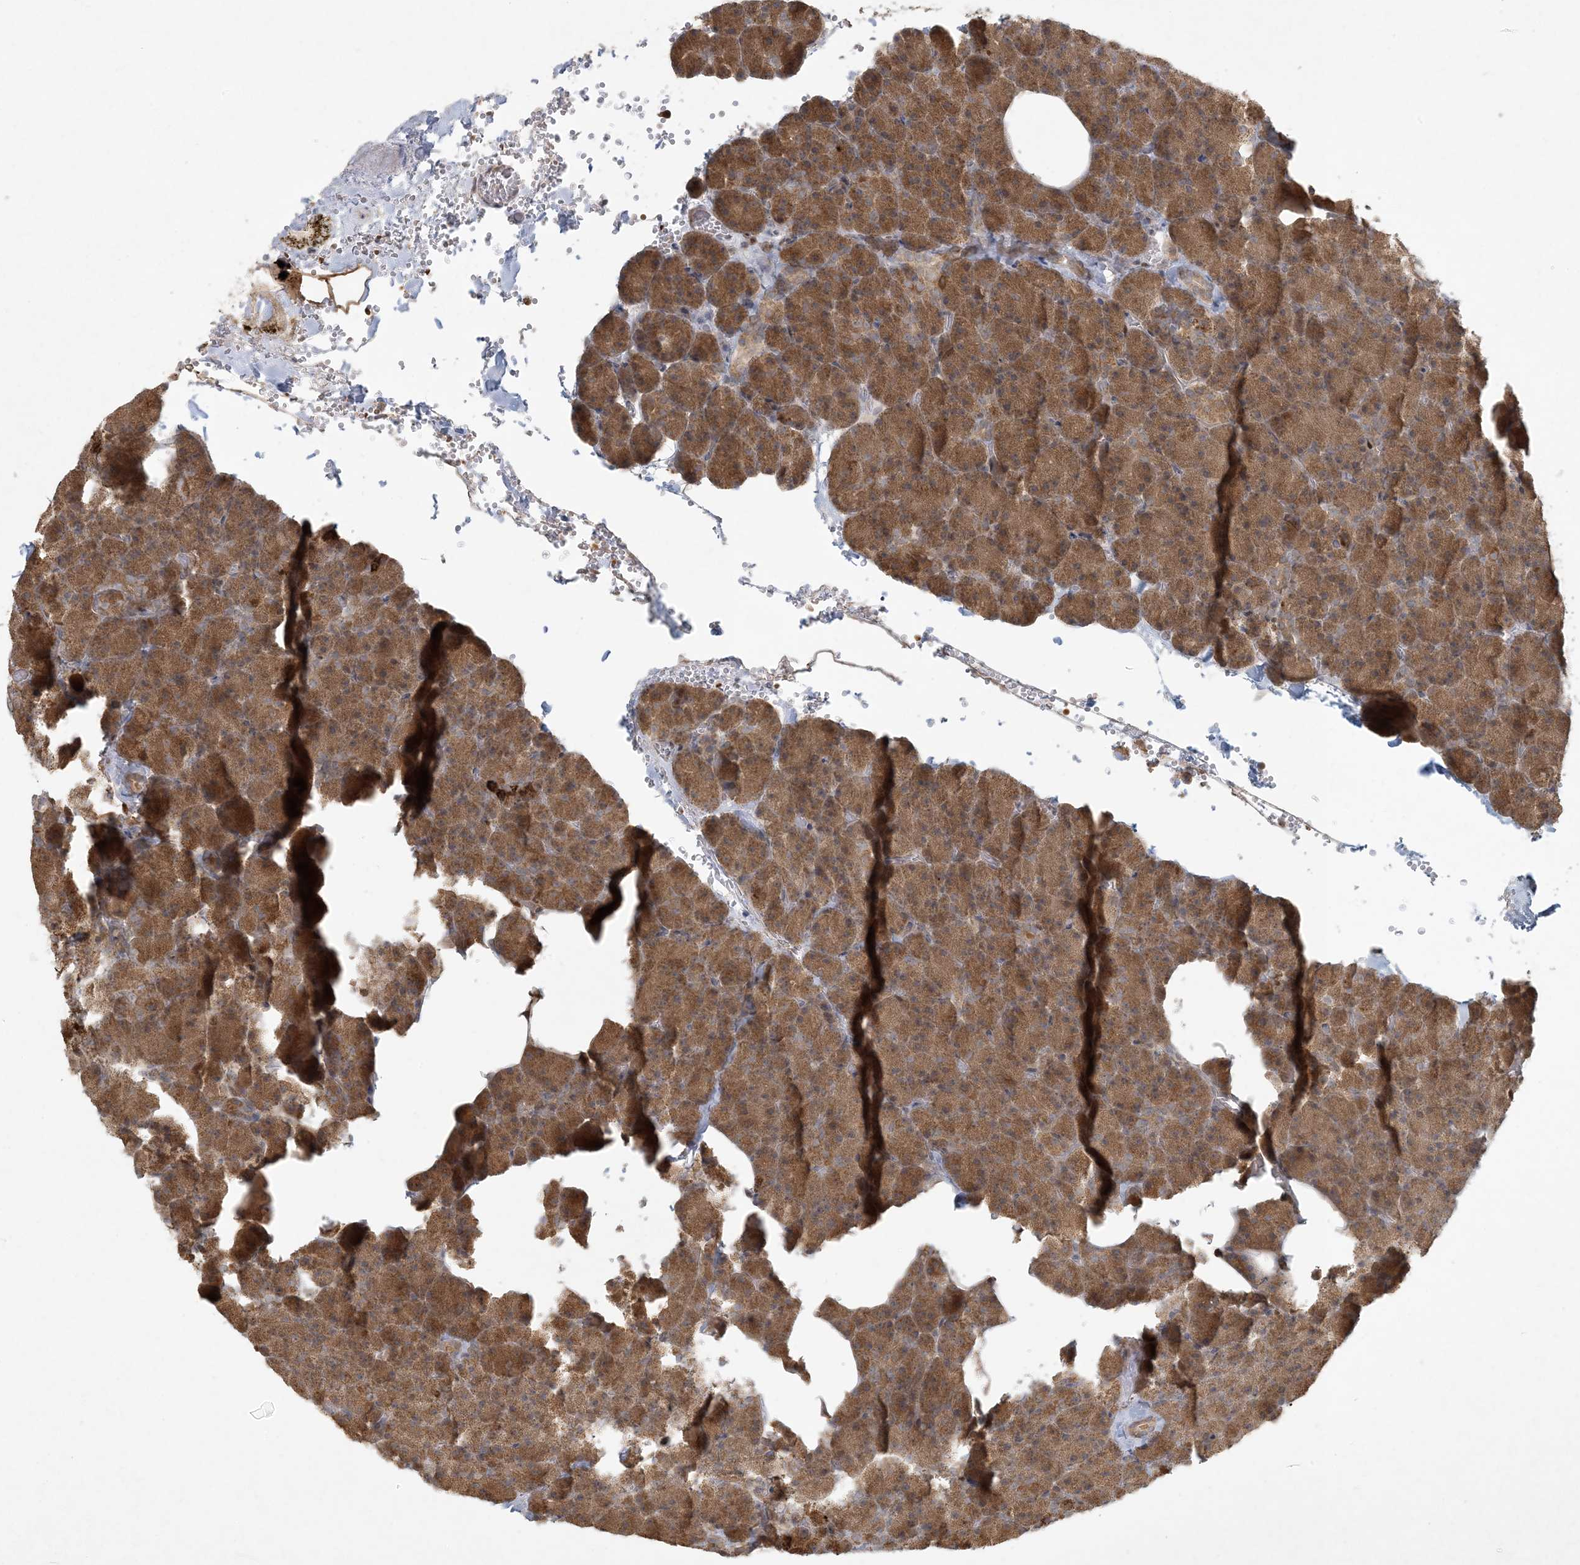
{"staining": {"intensity": "moderate", "quantity": ">75%", "location": "cytoplasmic/membranous"}, "tissue": "pancreas", "cell_type": "Exocrine glandular cells", "image_type": "normal", "snomed": [{"axis": "morphology", "description": "Normal tissue, NOS"}, {"axis": "morphology", "description": "Carcinoid, malignant, NOS"}, {"axis": "topography", "description": "Pancreas"}], "caption": "Protein analysis of normal pancreas shows moderate cytoplasmic/membranous positivity in approximately >75% of exocrine glandular cells. The staining was performed using DAB (3,3'-diaminobenzidine), with brown indicating positive protein expression. Nuclei are stained blue with hematoxylin.", "gene": "CTDNEP1", "patient": {"sex": "female", "age": 35}}